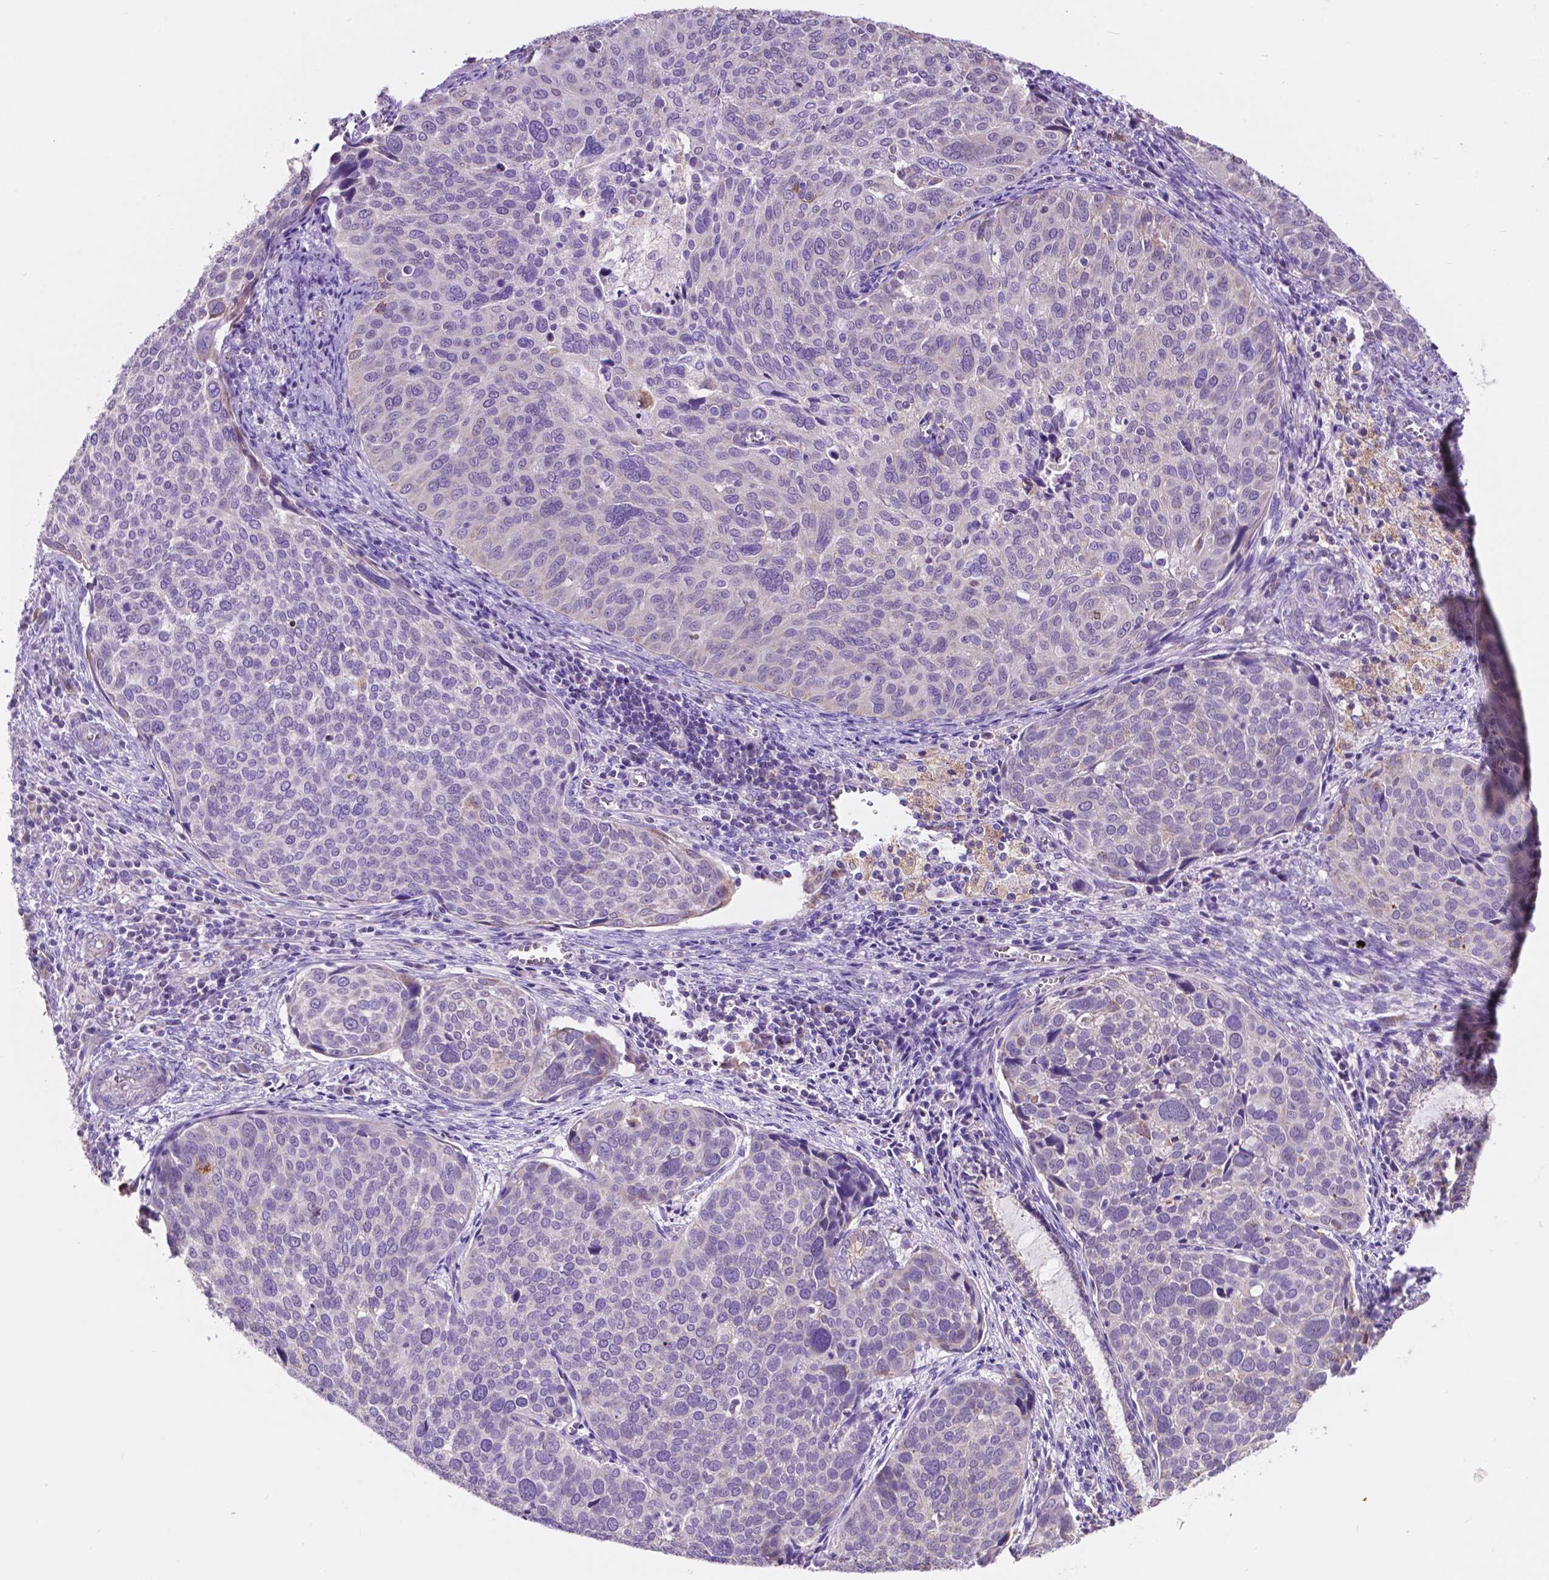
{"staining": {"intensity": "weak", "quantity": "<25%", "location": "cytoplasmic/membranous"}, "tissue": "cervical cancer", "cell_type": "Tumor cells", "image_type": "cancer", "snomed": [{"axis": "morphology", "description": "Squamous cell carcinoma, NOS"}, {"axis": "topography", "description": "Cervix"}], "caption": "IHC image of human cervical cancer stained for a protein (brown), which demonstrates no expression in tumor cells.", "gene": "TRPV5", "patient": {"sex": "female", "age": 39}}